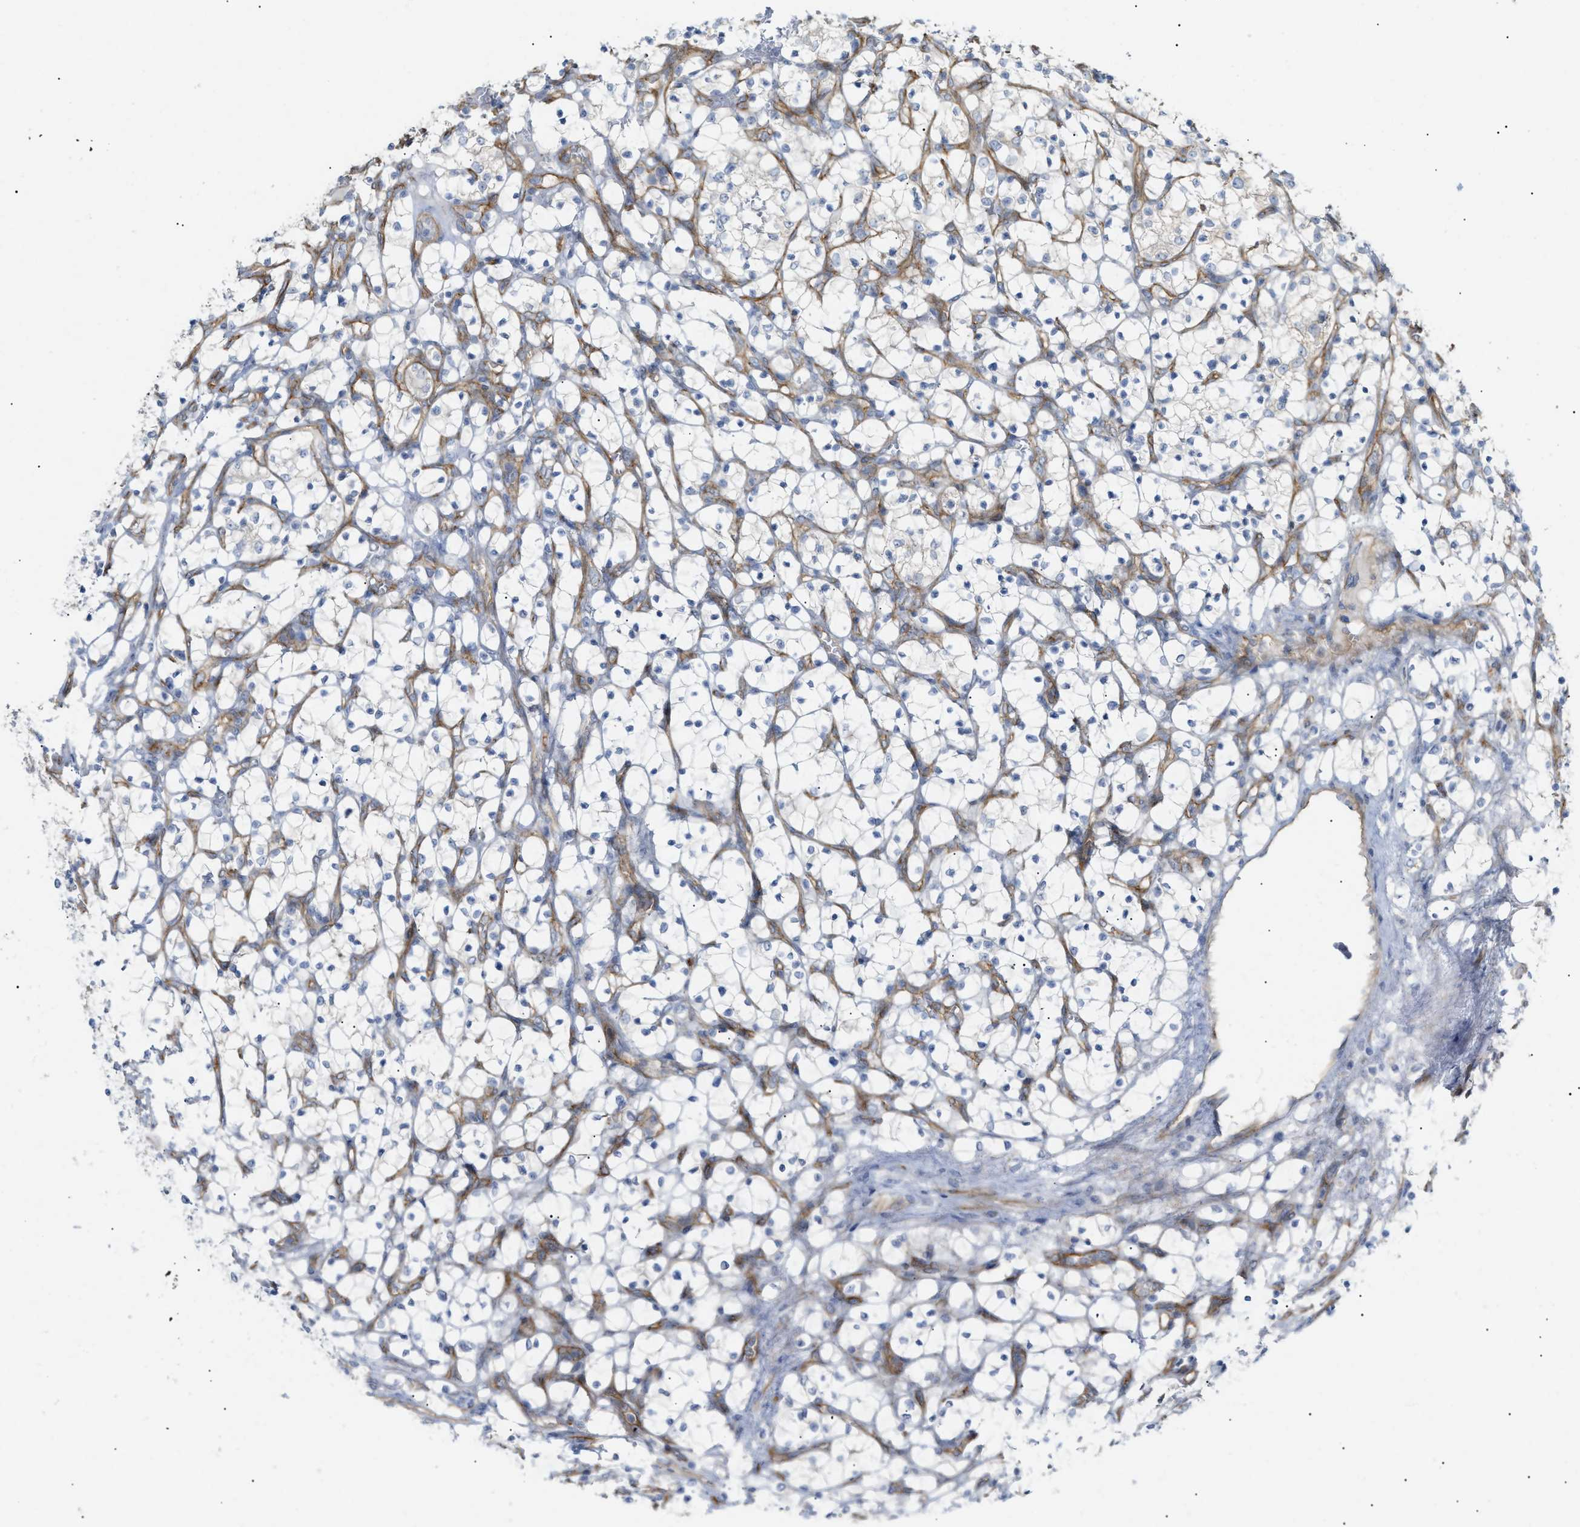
{"staining": {"intensity": "negative", "quantity": "none", "location": "none"}, "tissue": "renal cancer", "cell_type": "Tumor cells", "image_type": "cancer", "snomed": [{"axis": "morphology", "description": "Adenocarcinoma, NOS"}, {"axis": "topography", "description": "Kidney"}], "caption": "Protein analysis of adenocarcinoma (renal) demonstrates no significant staining in tumor cells.", "gene": "ZFHX2", "patient": {"sex": "female", "age": 69}}